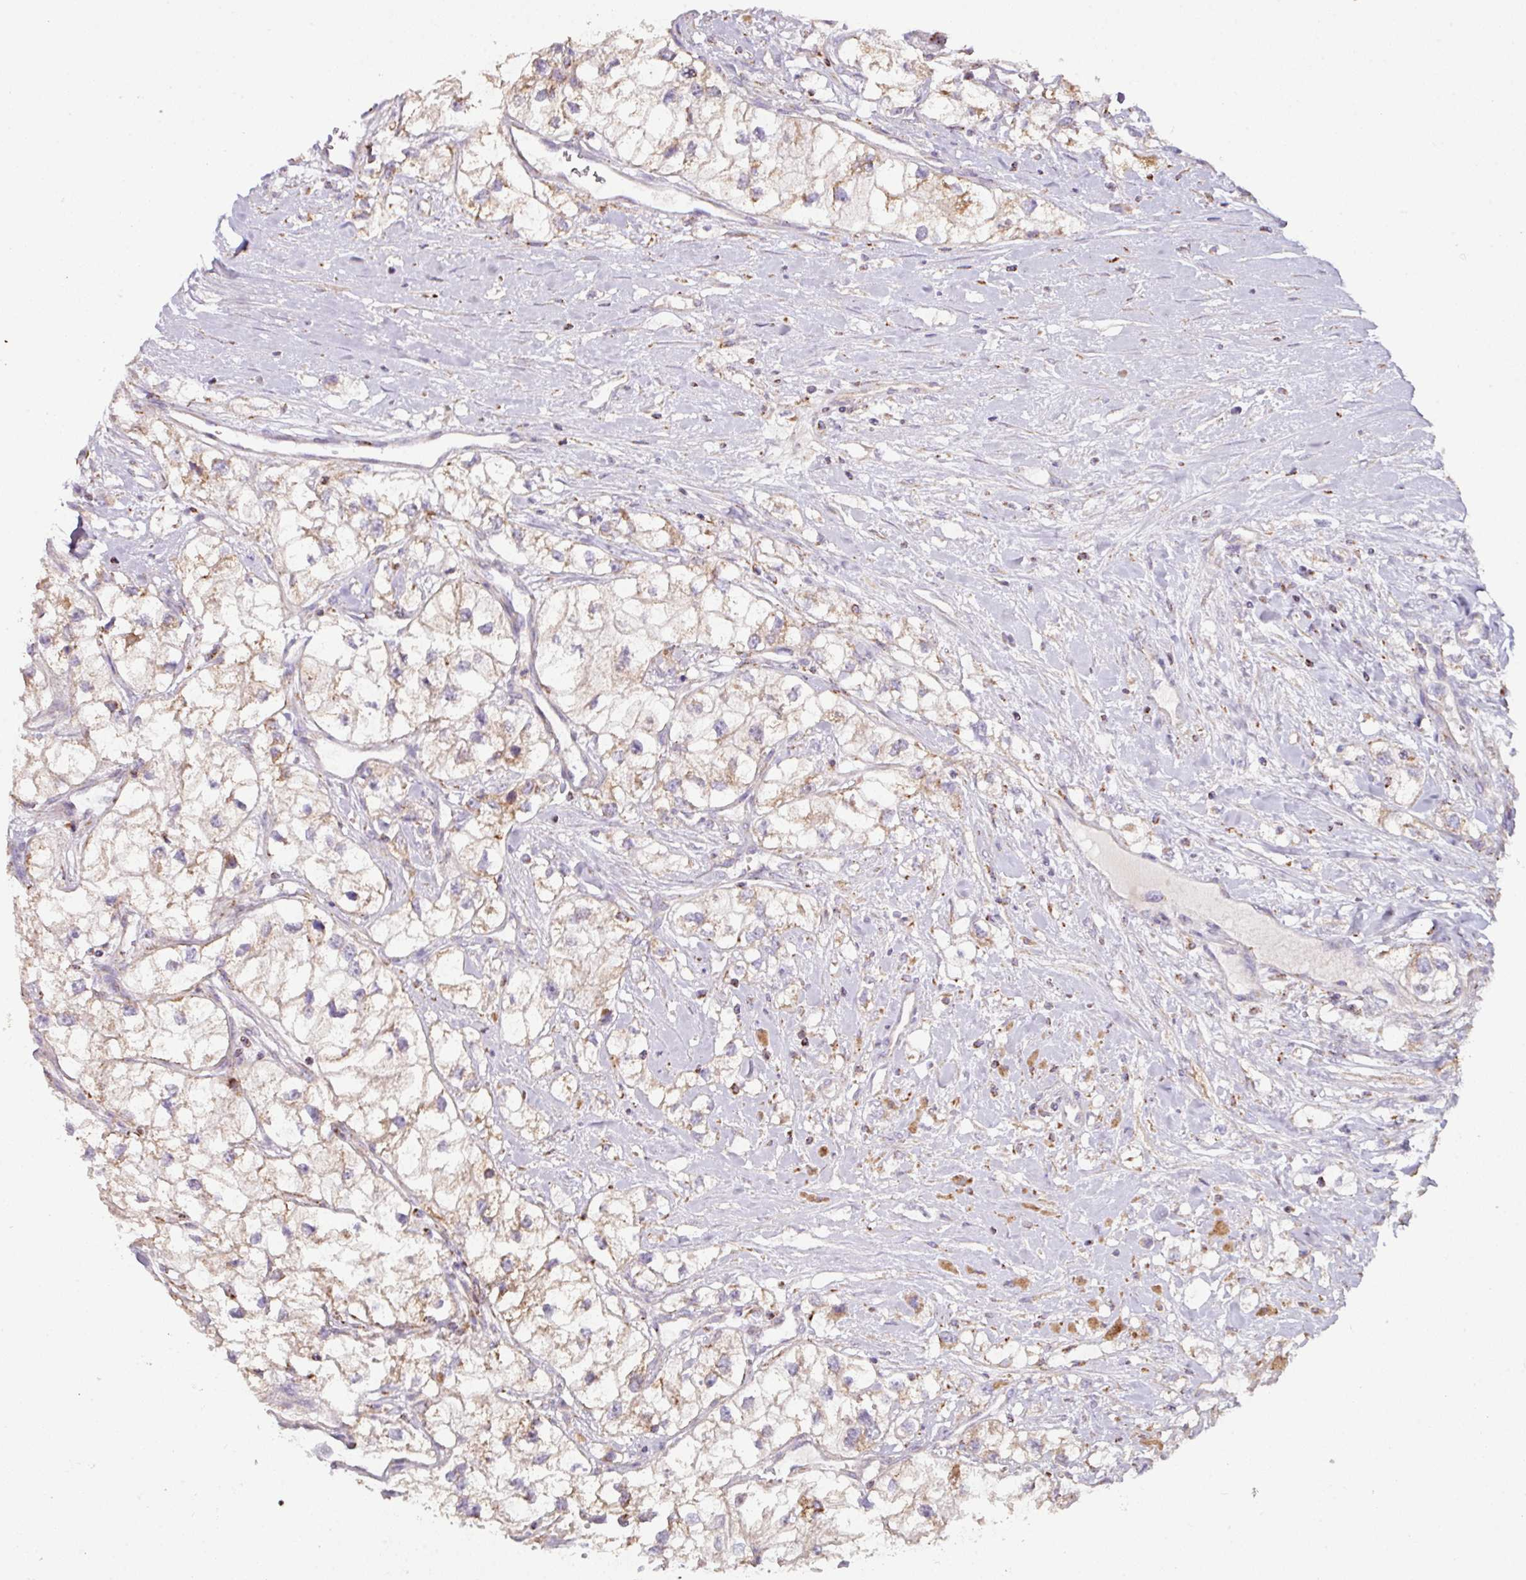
{"staining": {"intensity": "weak", "quantity": "25%-75%", "location": "cytoplasmic/membranous"}, "tissue": "renal cancer", "cell_type": "Tumor cells", "image_type": "cancer", "snomed": [{"axis": "morphology", "description": "Adenocarcinoma, NOS"}, {"axis": "topography", "description": "Kidney"}], "caption": "Immunohistochemistry (IHC) histopathology image of neoplastic tissue: human renal cancer (adenocarcinoma) stained using IHC displays low levels of weak protein expression localized specifically in the cytoplasmic/membranous of tumor cells, appearing as a cytoplasmic/membranous brown color.", "gene": "SQOR", "patient": {"sex": "male", "age": 59}}